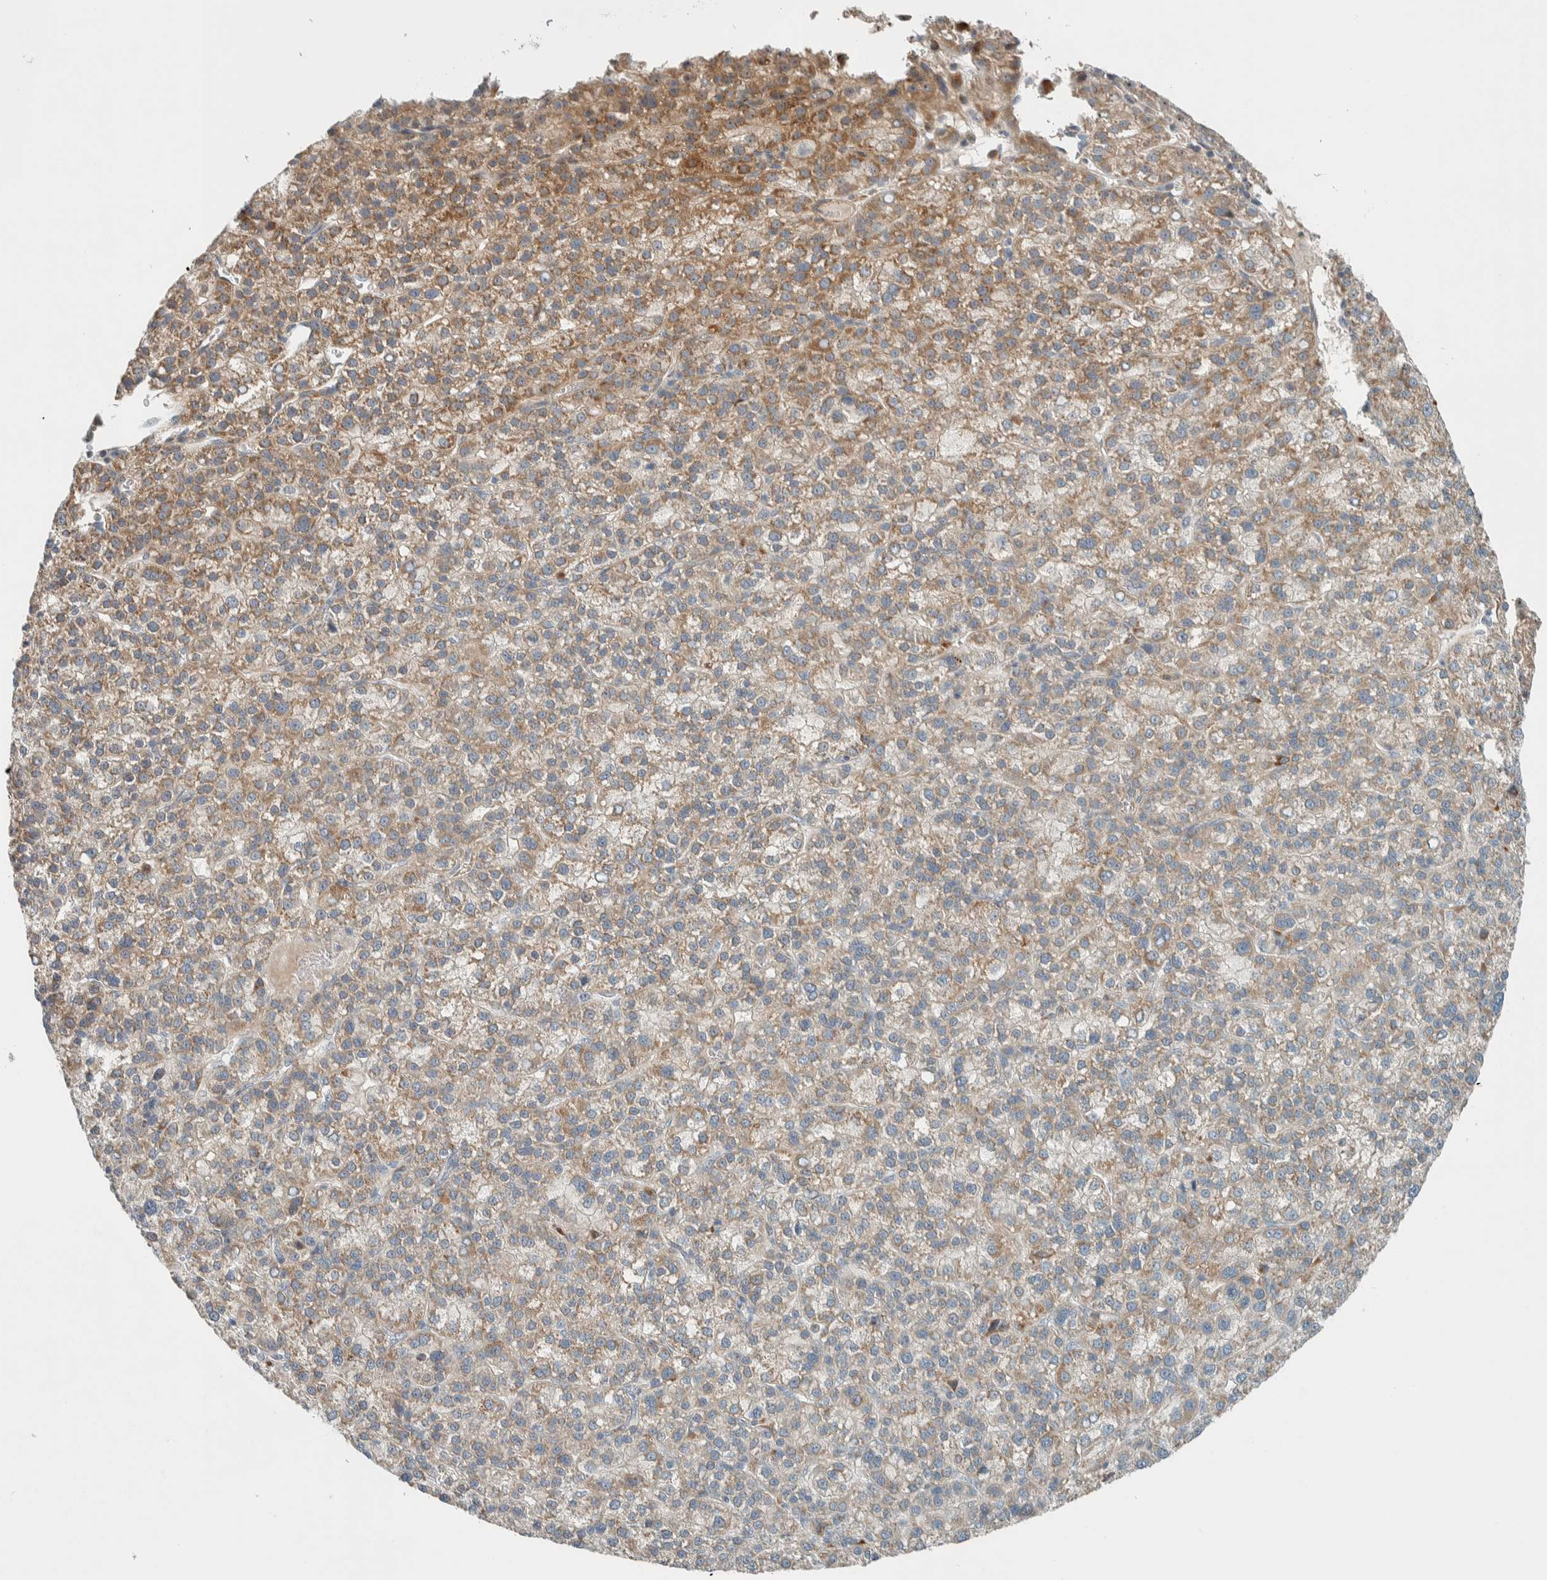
{"staining": {"intensity": "moderate", "quantity": "25%-75%", "location": "cytoplasmic/membranous"}, "tissue": "liver cancer", "cell_type": "Tumor cells", "image_type": "cancer", "snomed": [{"axis": "morphology", "description": "Carcinoma, Hepatocellular, NOS"}, {"axis": "topography", "description": "Liver"}], "caption": "IHC (DAB) staining of human liver cancer reveals moderate cytoplasmic/membranous protein positivity in about 25%-75% of tumor cells. The protein of interest is shown in brown color, while the nuclei are stained blue.", "gene": "SLFN12L", "patient": {"sex": "female", "age": 58}}